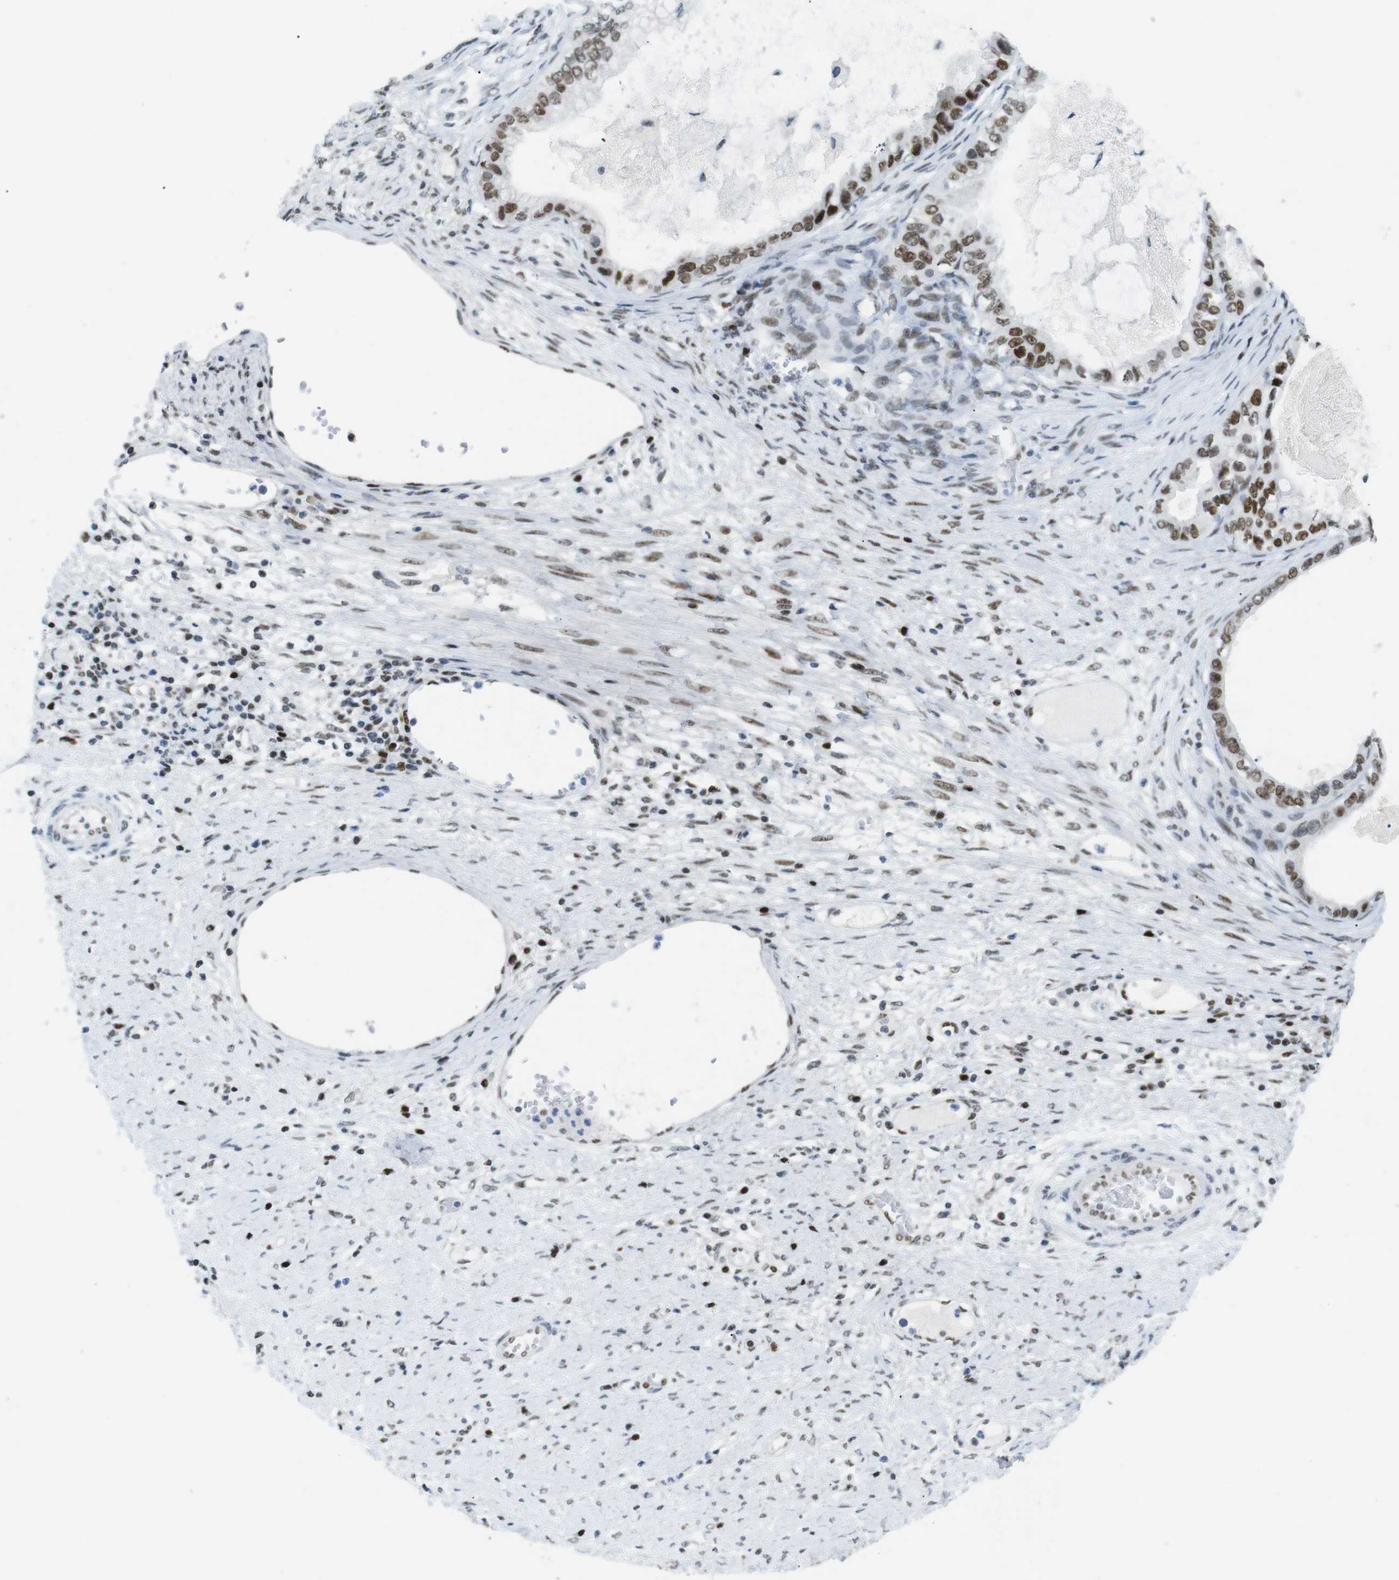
{"staining": {"intensity": "strong", "quantity": ">75%", "location": "nuclear"}, "tissue": "ovarian cancer", "cell_type": "Tumor cells", "image_type": "cancer", "snomed": [{"axis": "morphology", "description": "Cystadenocarcinoma, mucinous, NOS"}, {"axis": "topography", "description": "Ovary"}], "caption": "This is an image of immunohistochemistry staining of ovarian mucinous cystadenocarcinoma, which shows strong expression in the nuclear of tumor cells.", "gene": "RIOX2", "patient": {"sex": "female", "age": 80}}